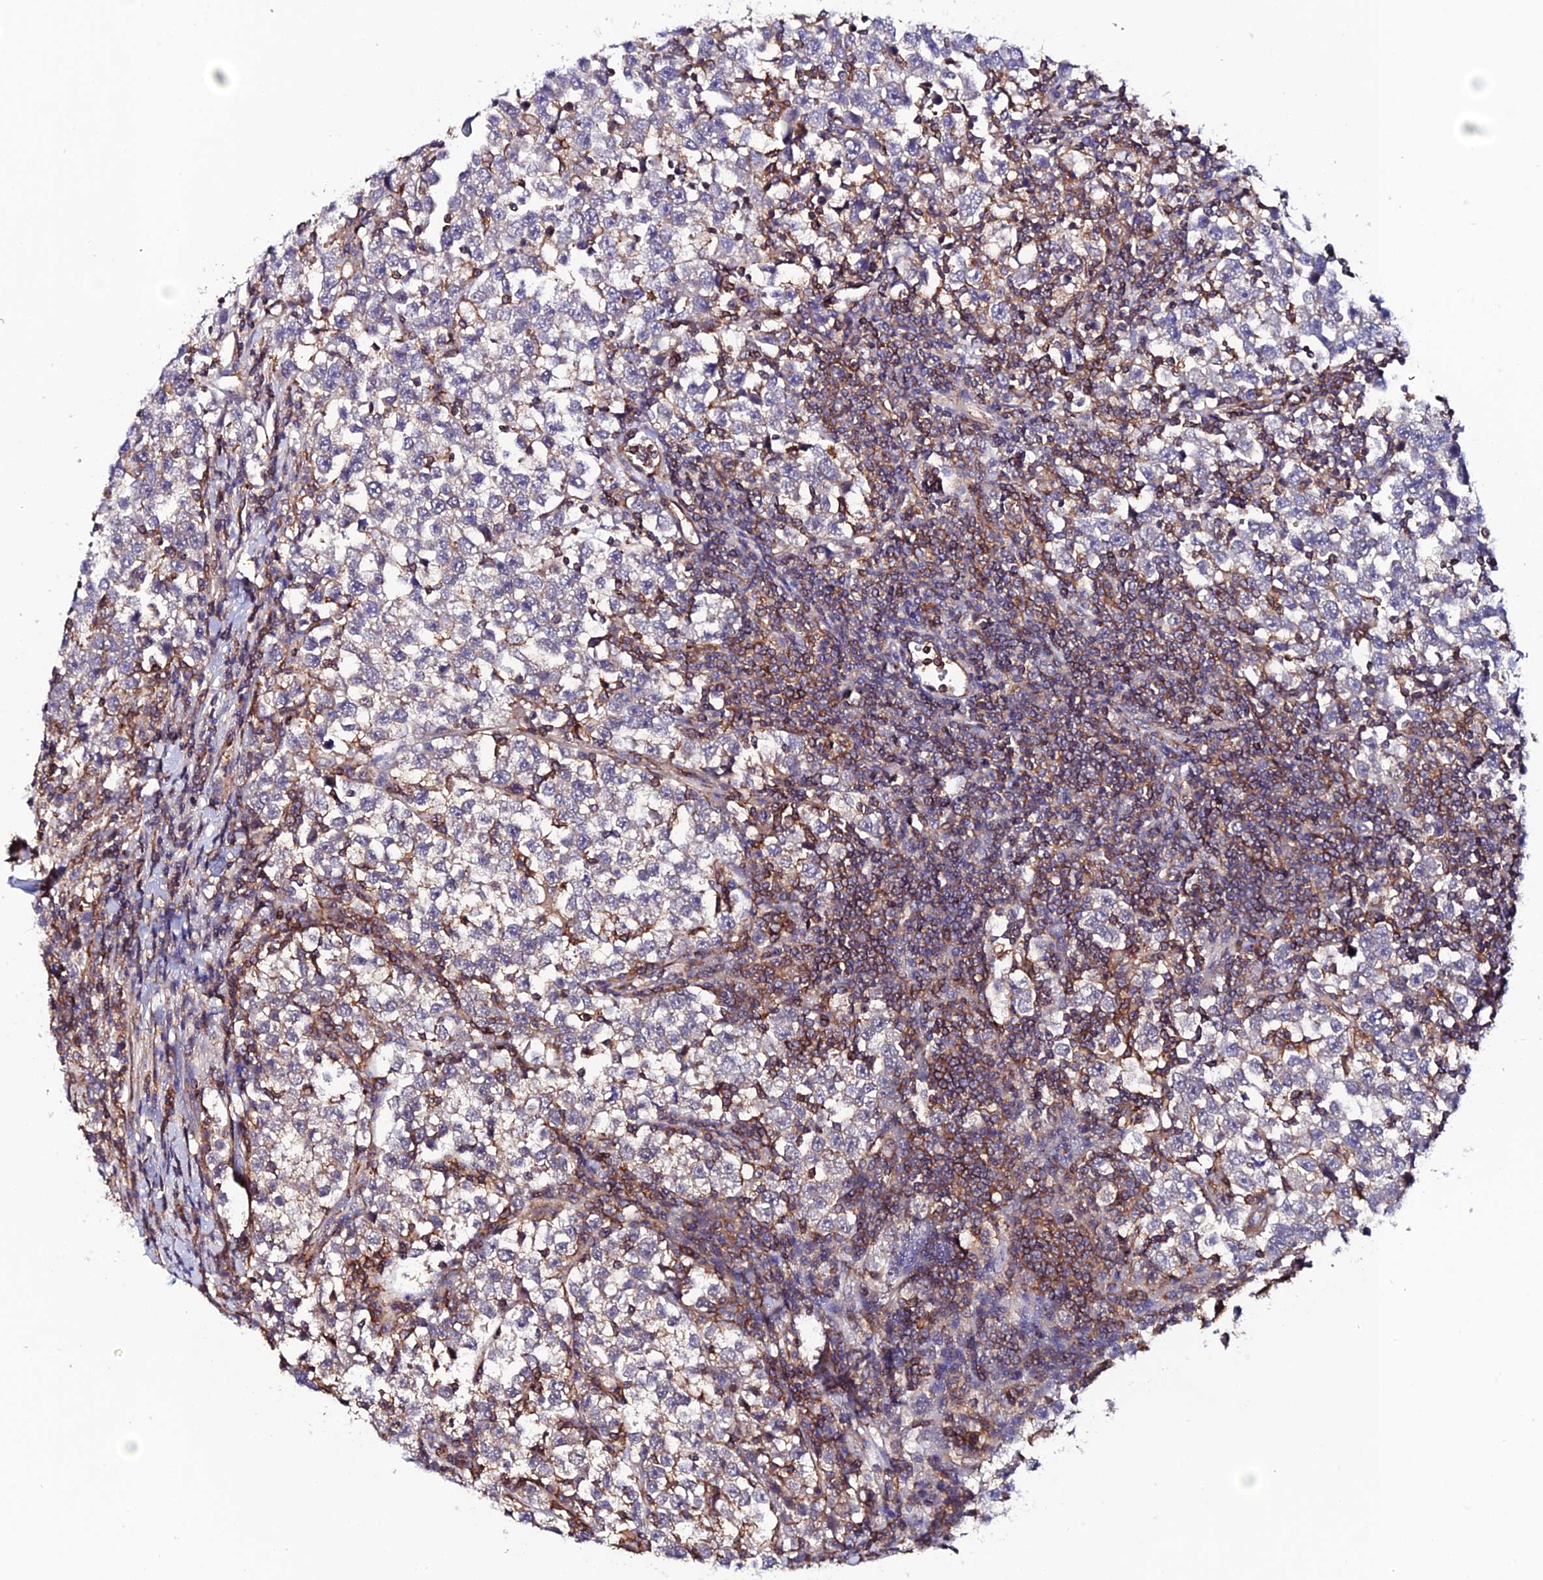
{"staining": {"intensity": "moderate", "quantity": "<25%", "location": "cytoplasmic/membranous"}, "tissue": "testis cancer", "cell_type": "Tumor cells", "image_type": "cancer", "snomed": [{"axis": "morphology", "description": "Normal tissue, NOS"}, {"axis": "morphology", "description": "Seminoma, NOS"}, {"axis": "topography", "description": "Testis"}], "caption": "A brown stain labels moderate cytoplasmic/membranous expression of a protein in human testis cancer tumor cells.", "gene": "USP17L15", "patient": {"sex": "male", "age": 43}}